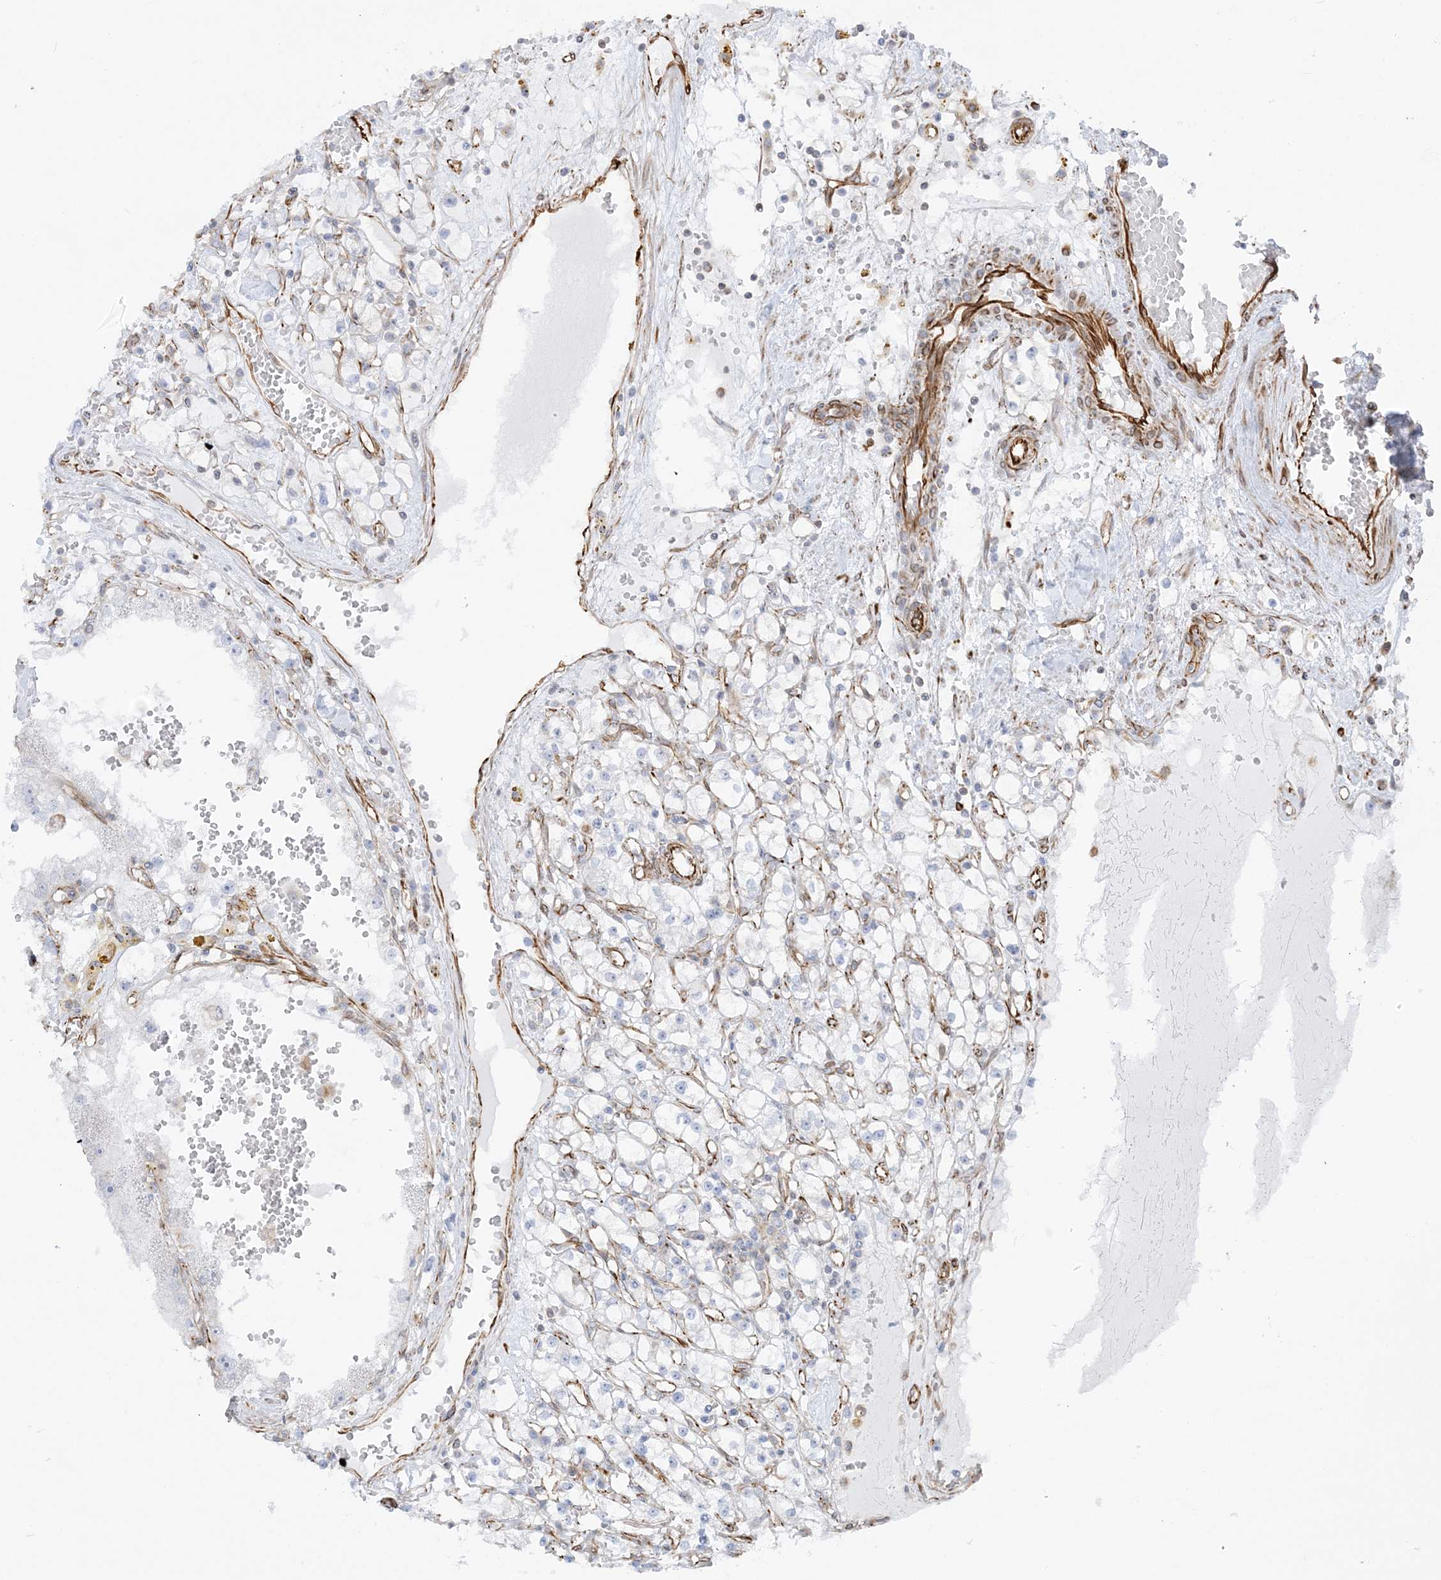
{"staining": {"intensity": "negative", "quantity": "none", "location": "none"}, "tissue": "renal cancer", "cell_type": "Tumor cells", "image_type": "cancer", "snomed": [{"axis": "morphology", "description": "Adenocarcinoma, NOS"}, {"axis": "topography", "description": "Kidney"}], "caption": "DAB immunohistochemical staining of renal cancer exhibits no significant positivity in tumor cells. (Immunohistochemistry (ihc), brightfield microscopy, high magnification).", "gene": "SCLT1", "patient": {"sex": "male", "age": 56}}